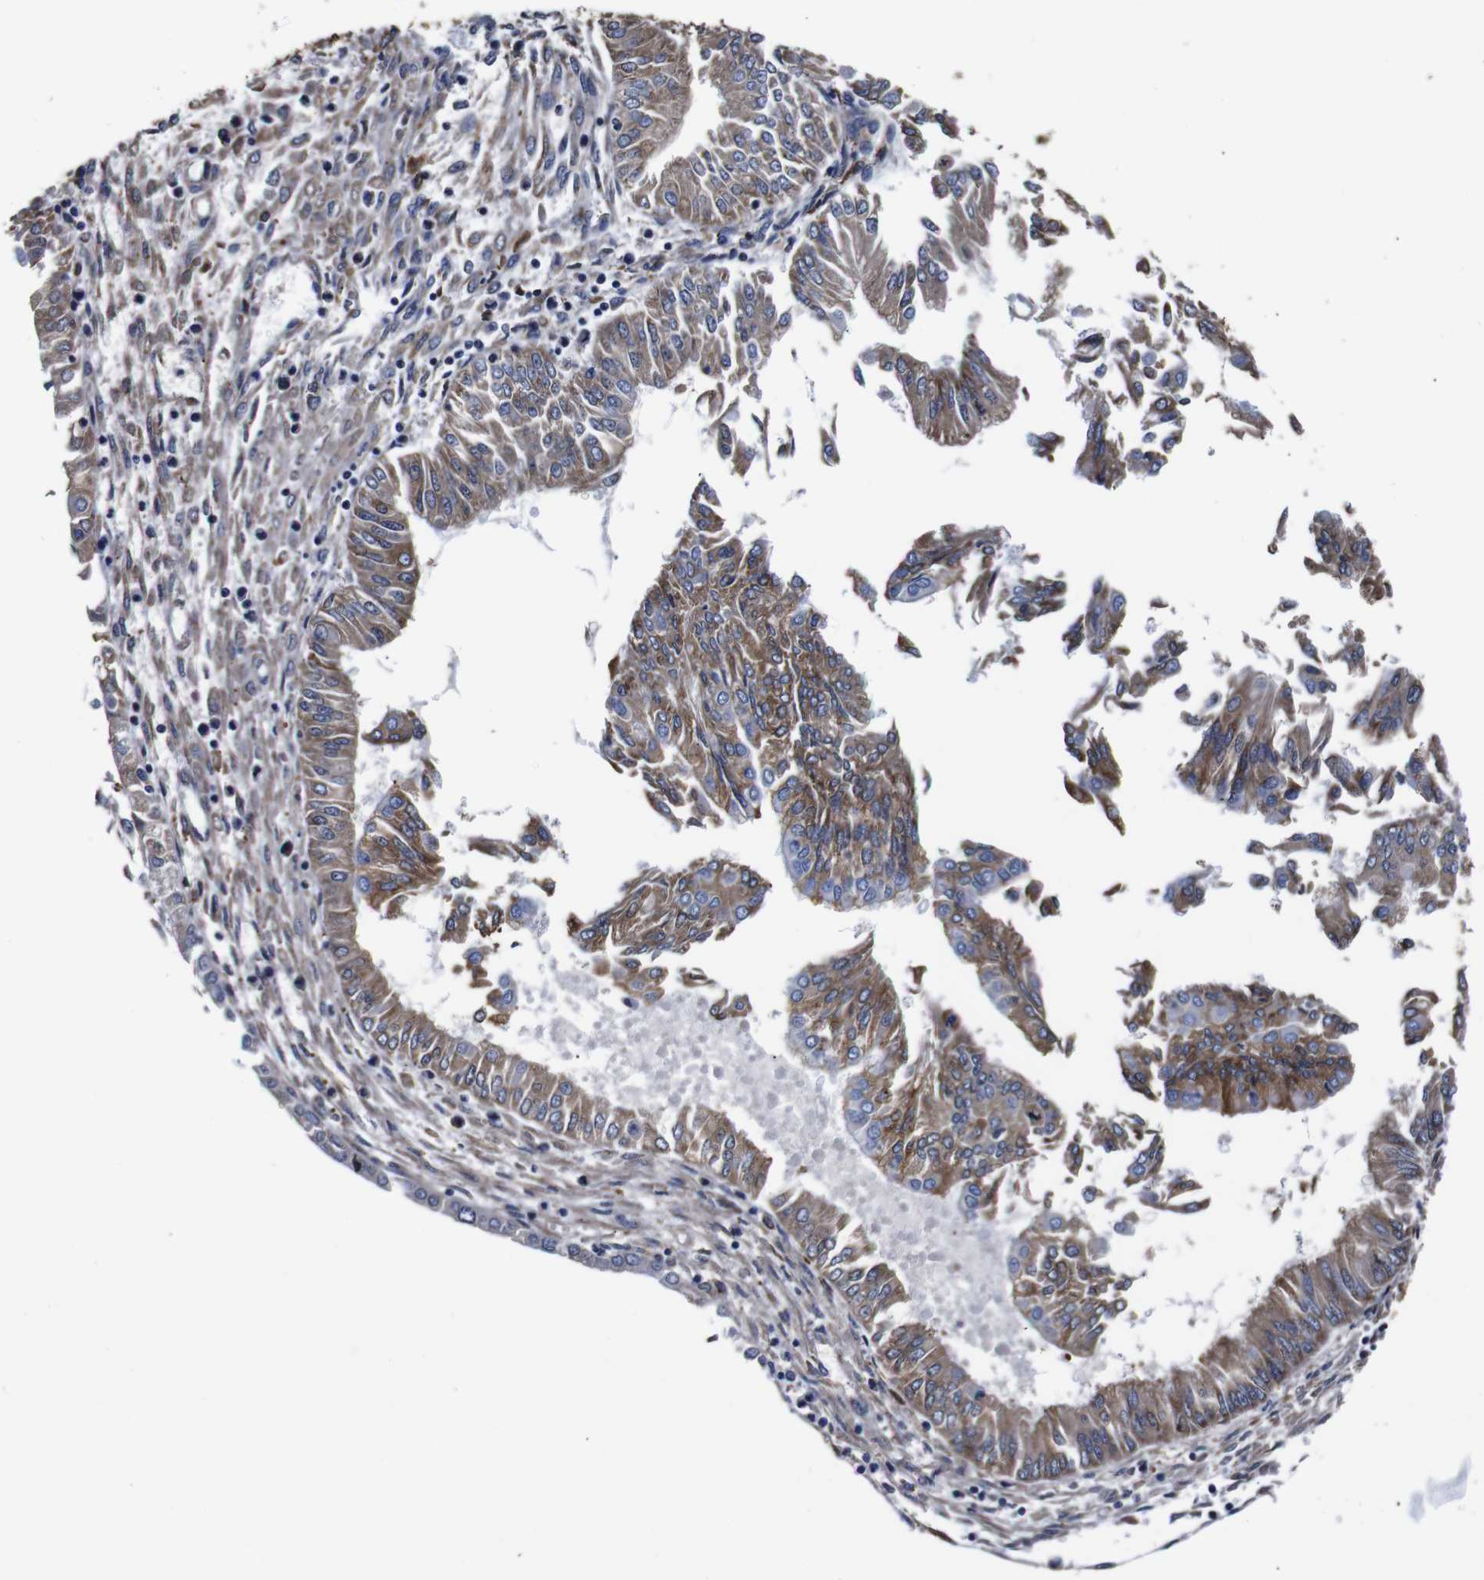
{"staining": {"intensity": "moderate", "quantity": ">75%", "location": "cytoplasmic/membranous"}, "tissue": "endometrial cancer", "cell_type": "Tumor cells", "image_type": "cancer", "snomed": [{"axis": "morphology", "description": "Adenocarcinoma, NOS"}, {"axis": "topography", "description": "Endometrium"}], "caption": "This is a micrograph of IHC staining of adenocarcinoma (endometrial), which shows moderate expression in the cytoplasmic/membranous of tumor cells.", "gene": "PPIB", "patient": {"sex": "female", "age": 53}}